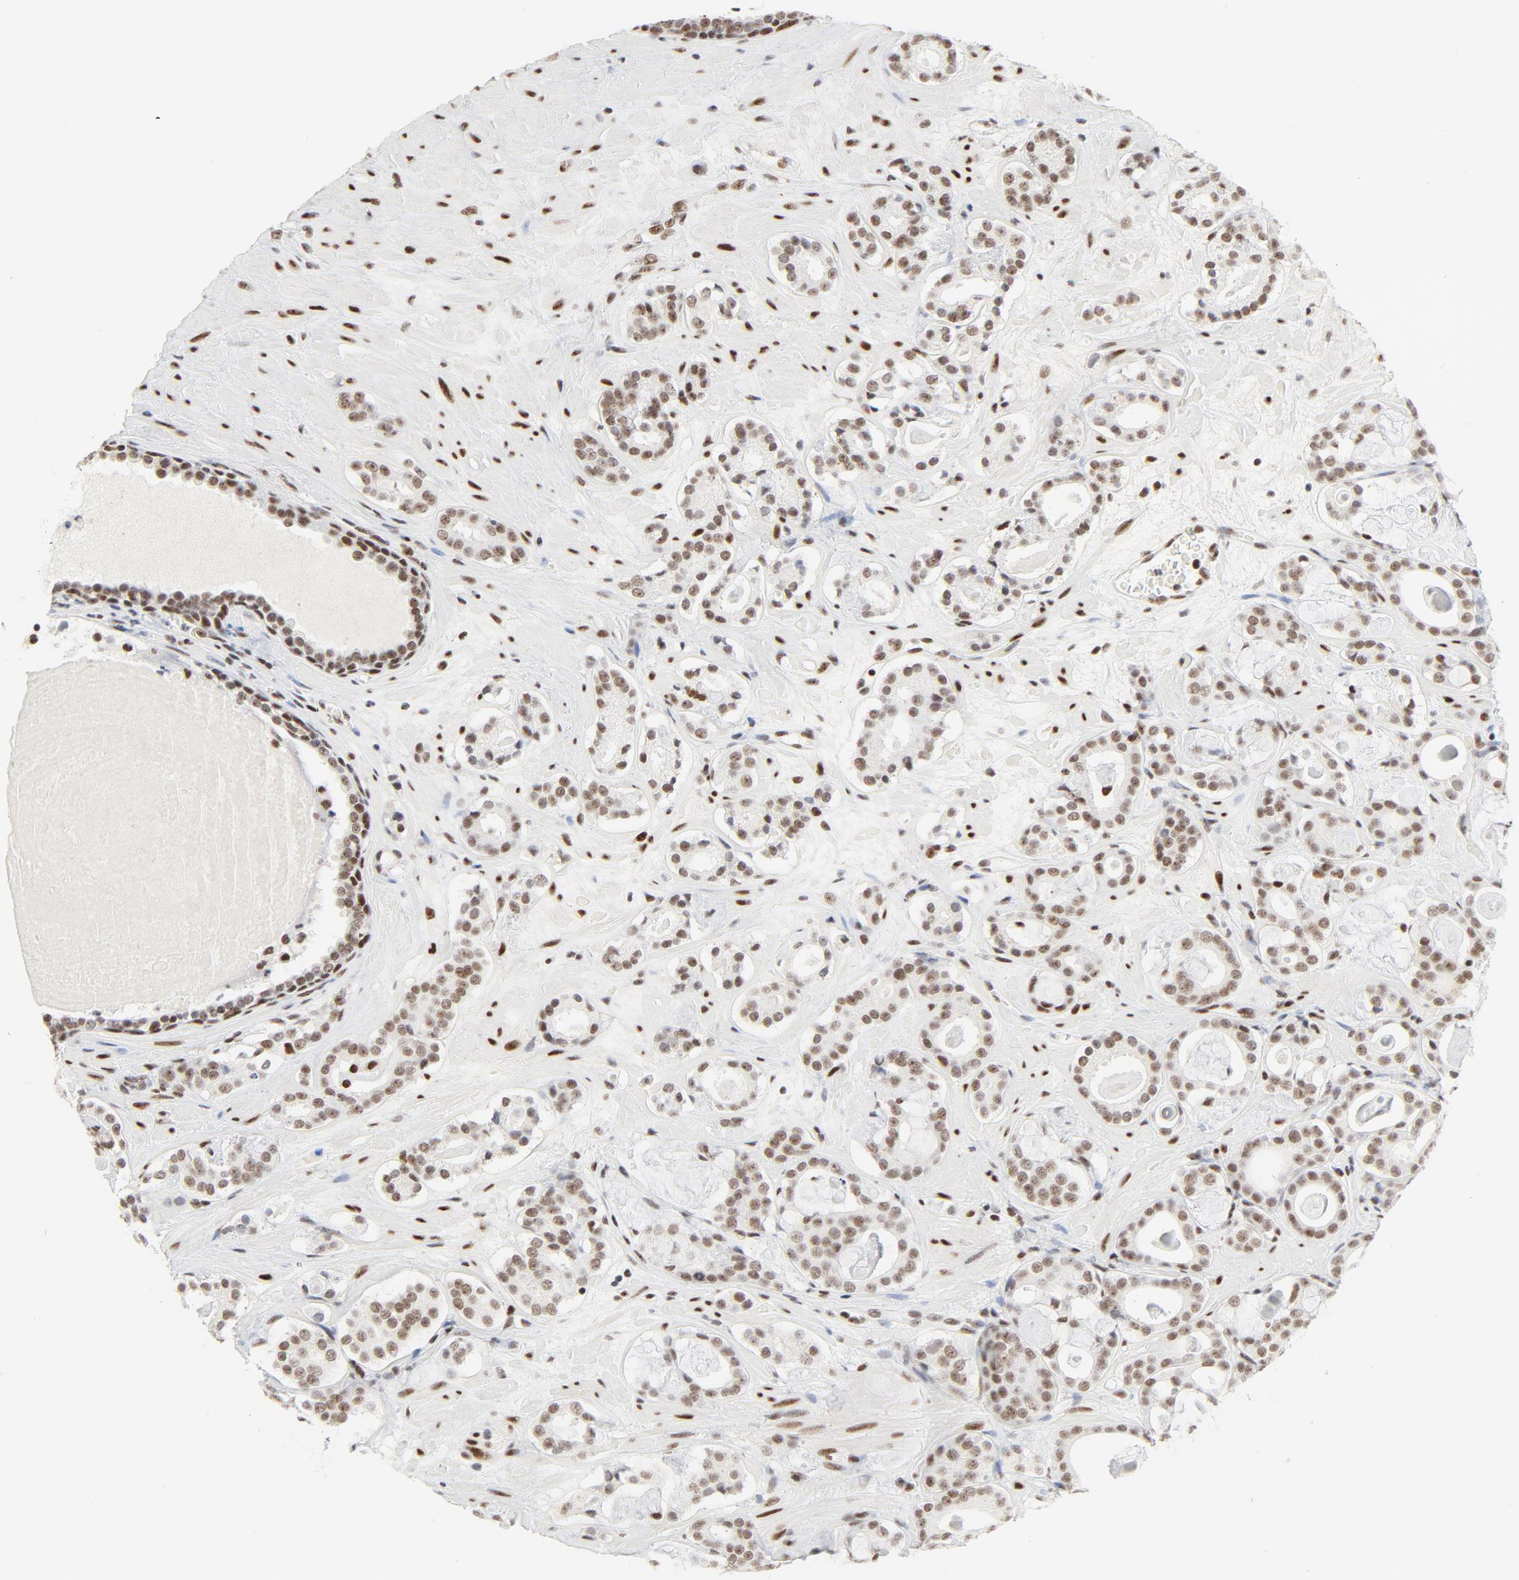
{"staining": {"intensity": "moderate", "quantity": ">75%", "location": "nuclear"}, "tissue": "prostate cancer", "cell_type": "Tumor cells", "image_type": "cancer", "snomed": [{"axis": "morphology", "description": "Adenocarcinoma, Low grade"}, {"axis": "topography", "description": "Prostate"}], "caption": "IHC photomicrograph of neoplastic tissue: human prostate cancer stained using IHC demonstrates medium levels of moderate protein expression localized specifically in the nuclear of tumor cells, appearing as a nuclear brown color.", "gene": "GTF2H1", "patient": {"sex": "male", "age": 57}}